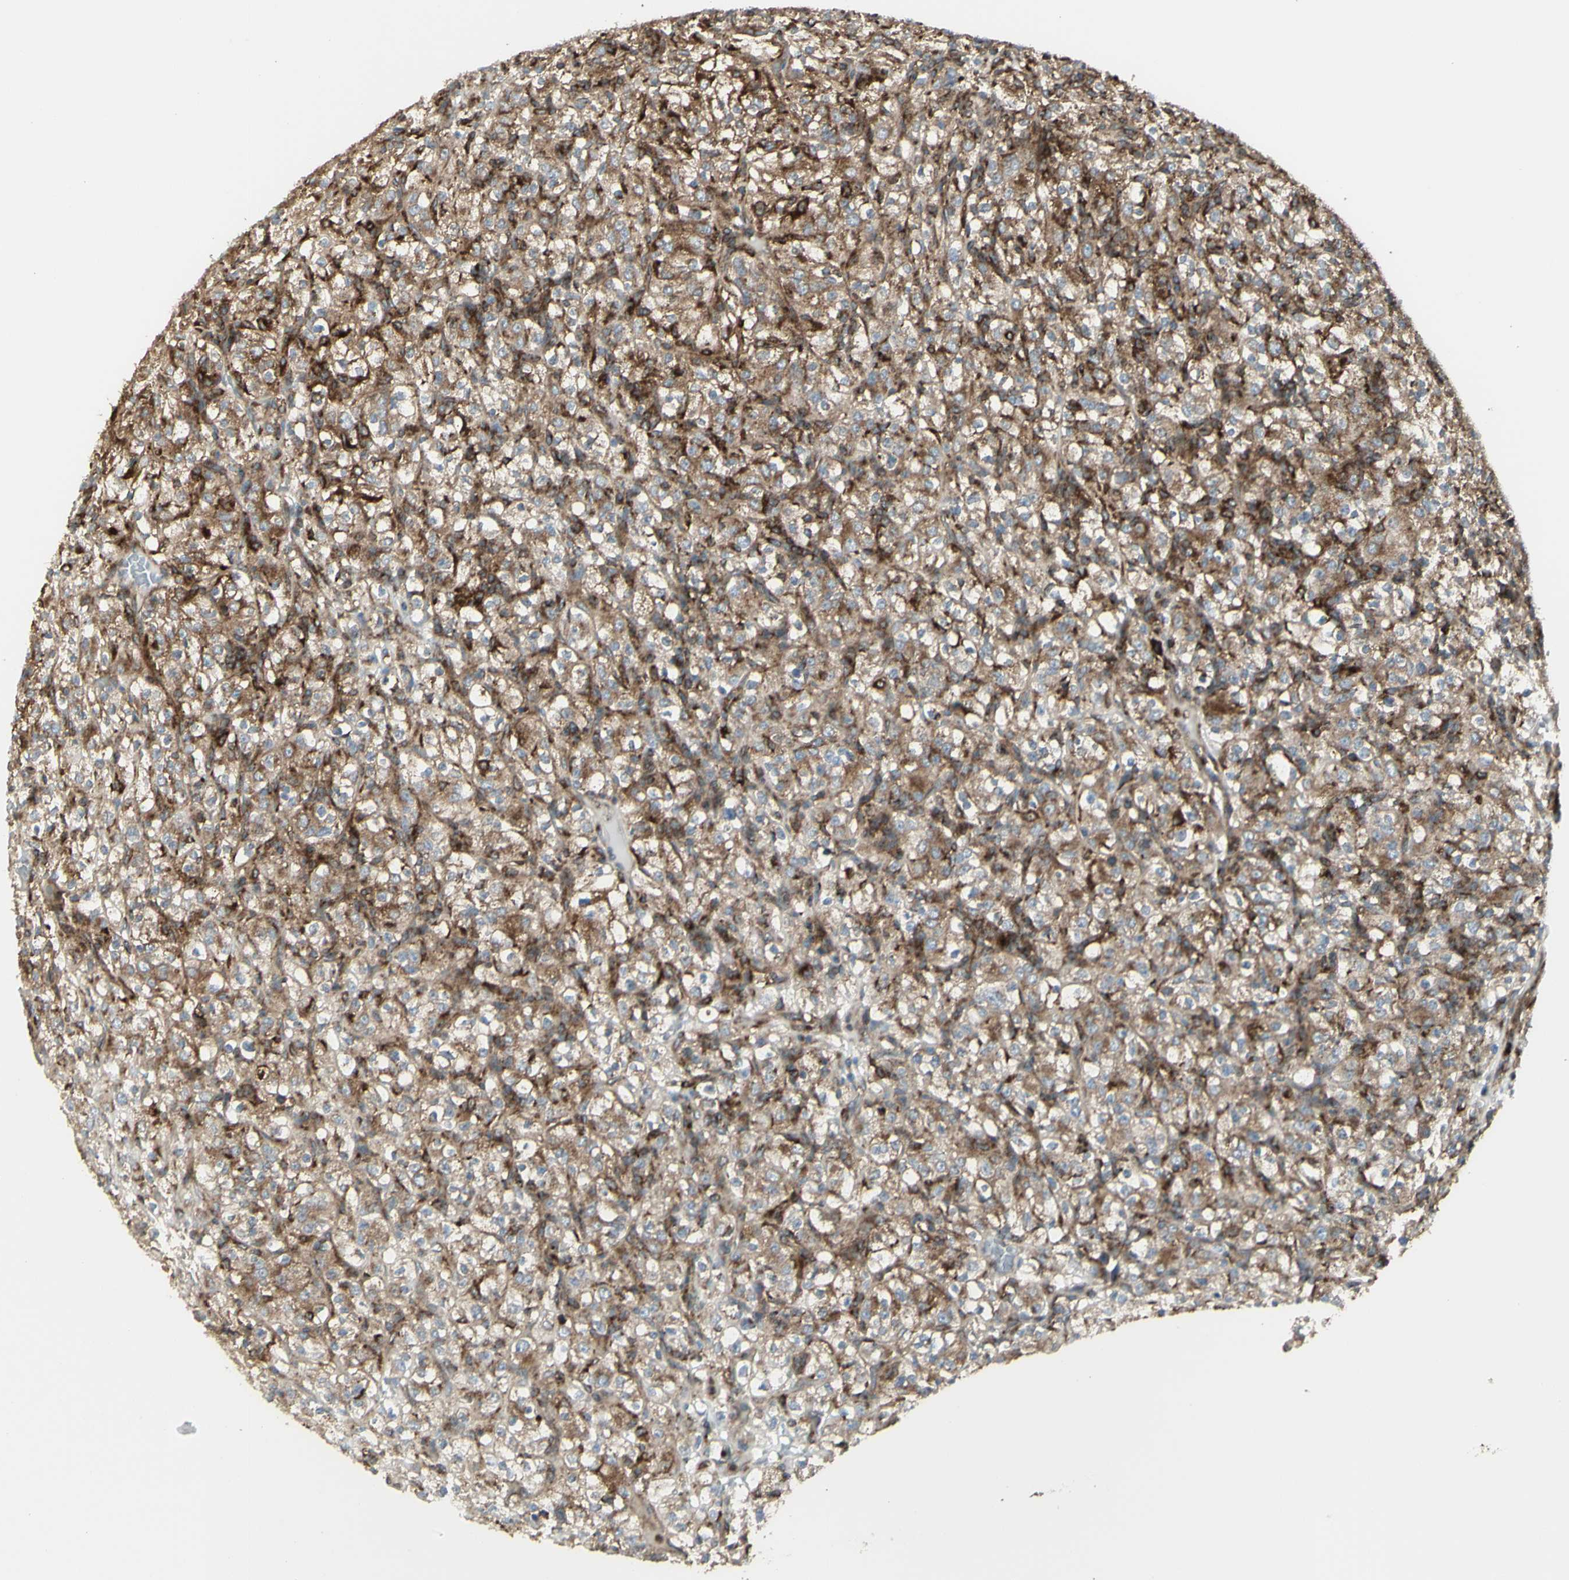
{"staining": {"intensity": "moderate", "quantity": ">75%", "location": "cytoplasmic/membranous"}, "tissue": "renal cancer", "cell_type": "Tumor cells", "image_type": "cancer", "snomed": [{"axis": "morphology", "description": "Normal tissue, NOS"}, {"axis": "morphology", "description": "Adenocarcinoma, NOS"}, {"axis": "topography", "description": "Kidney"}], "caption": "Adenocarcinoma (renal) stained for a protein (brown) exhibits moderate cytoplasmic/membranous positive expression in about >75% of tumor cells.", "gene": "NAPA", "patient": {"sex": "female", "age": 72}}